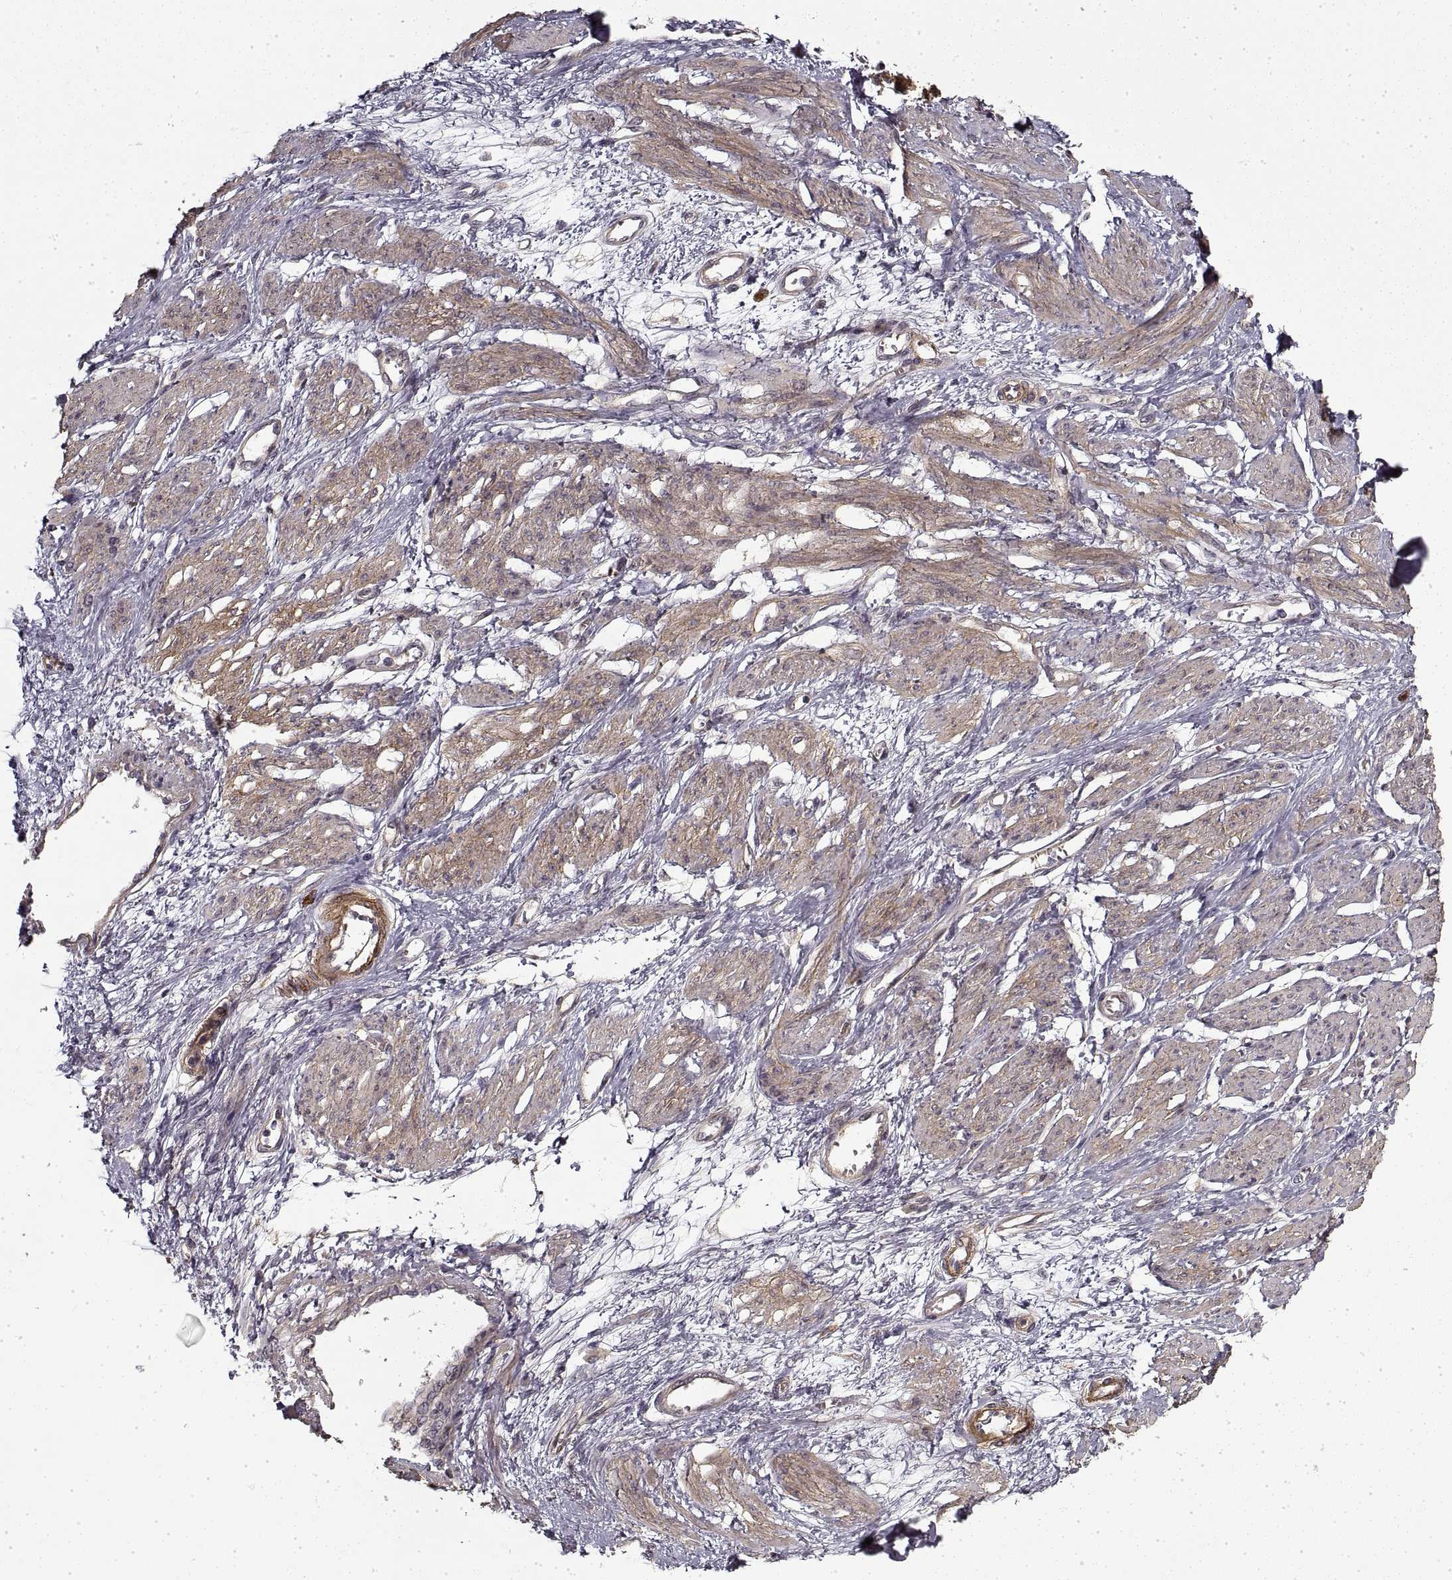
{"staining": {"intensity": "moderate", "quantity": "25%-75%", "location": "cytoplasmic/membranous"}, "tissue": "smooth muscle", "cell_type": "Smooth muscle cells", "image_type": "normal", "snomed": [{"axis": "morphology", "description": "Normal tissue, NOS"}, {"axis": "topography", "description": "Smooth muscle"}, {"axis": "topography", "description": "Uterus"}], "caption": "Immunohistochemical staining of unremarkable smooth muscle displays moderate cytoplasmic/membranous protein expression in approximately 25%-75% of smooth muscle cells. Nuclei are stained in blue.", "gene": "LAMB2", "patient": {"sex": "female", "age": 39}}